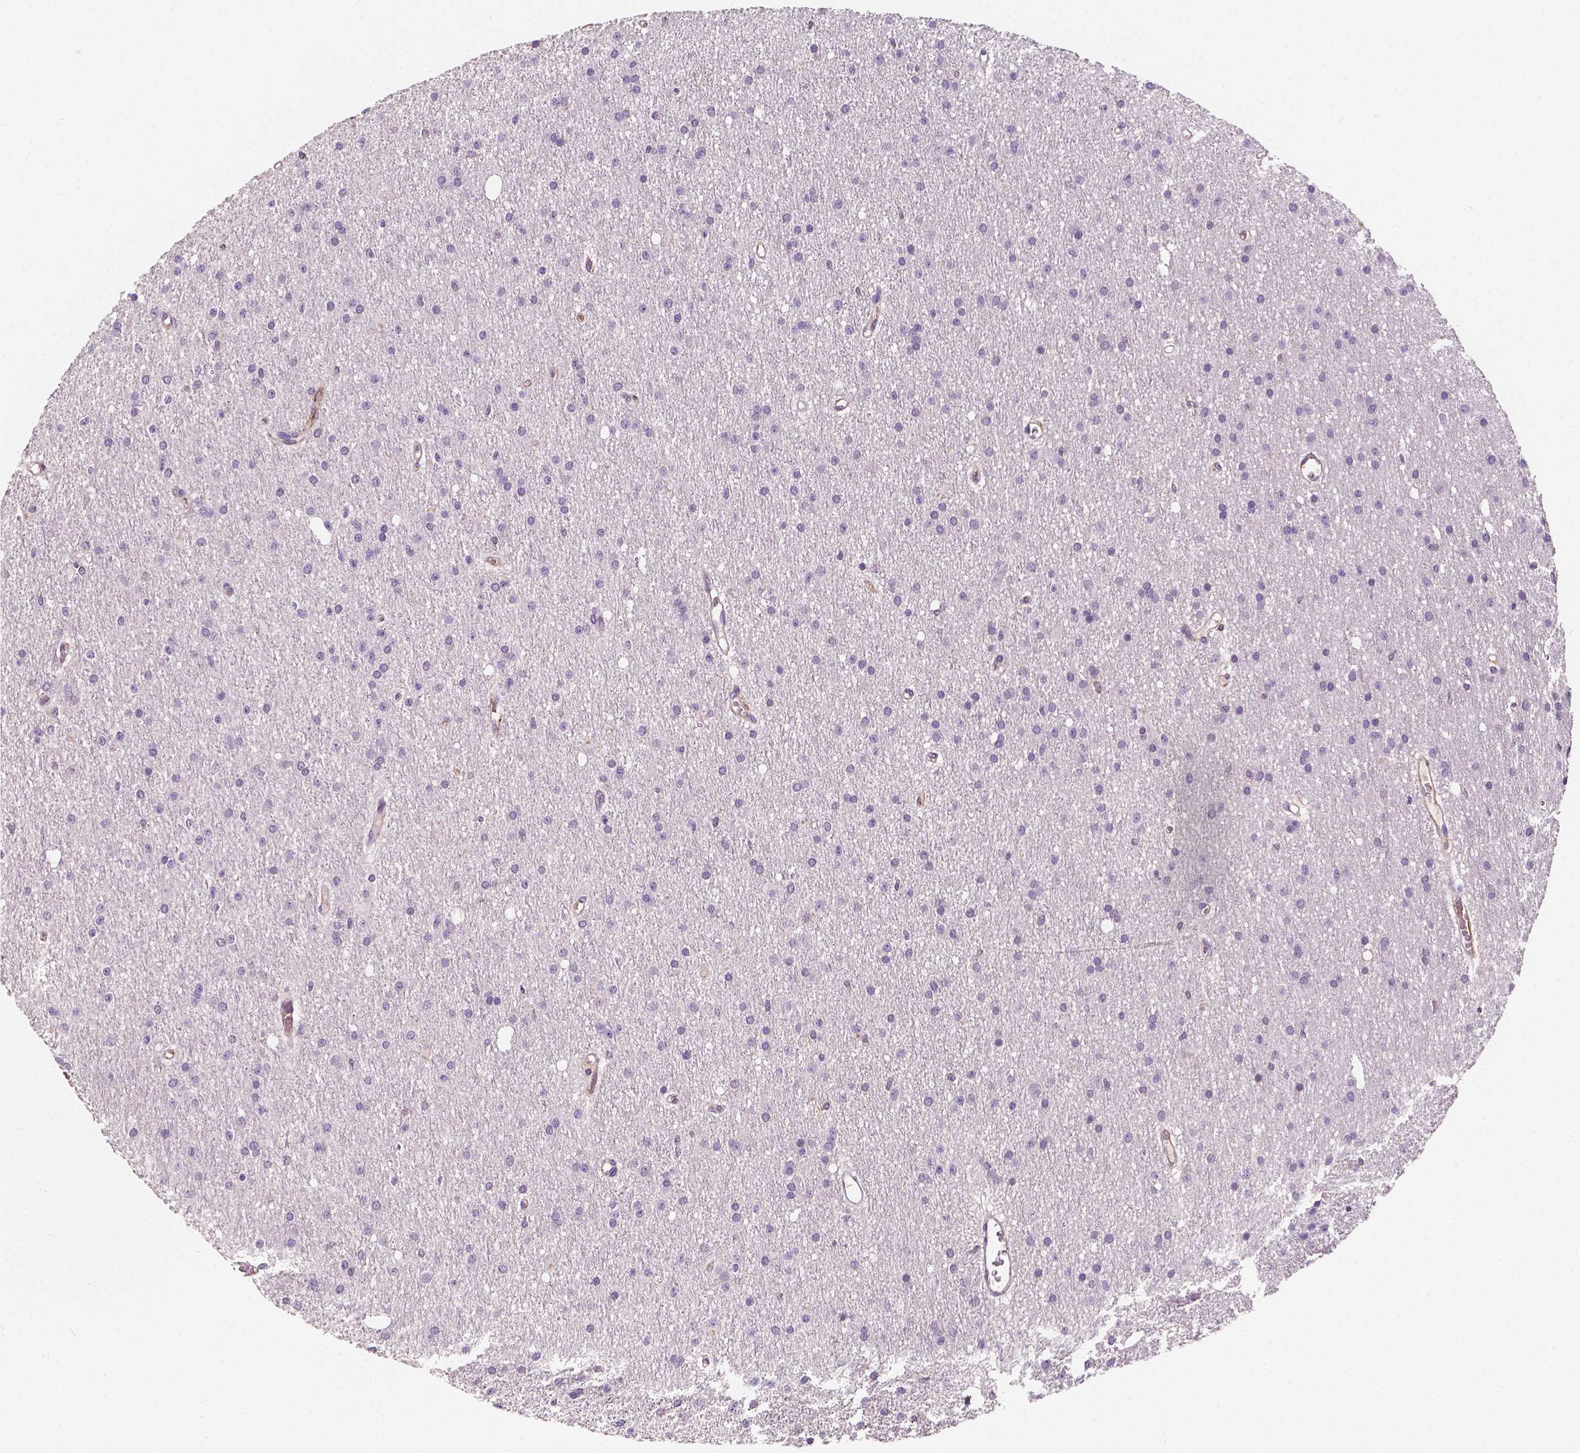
{"staining": {"intensity": "negative", "quantity": "none", "location": "none"}, "tissue": "glioma", "cell_type": "Tumor cells", "image_type": "cancer", "snomed": [{"axis": "morphology", "description": "Glioma, malignant, Low grade"}, {"axis": "topography", "description": "Brain"}], "caption": "Glioma stained for a protein using immunohistochemistry (IHC) displays no expression tumor cells.", "gene": "SLC22A4", "patient": {"sex": "male", "age": 27}}